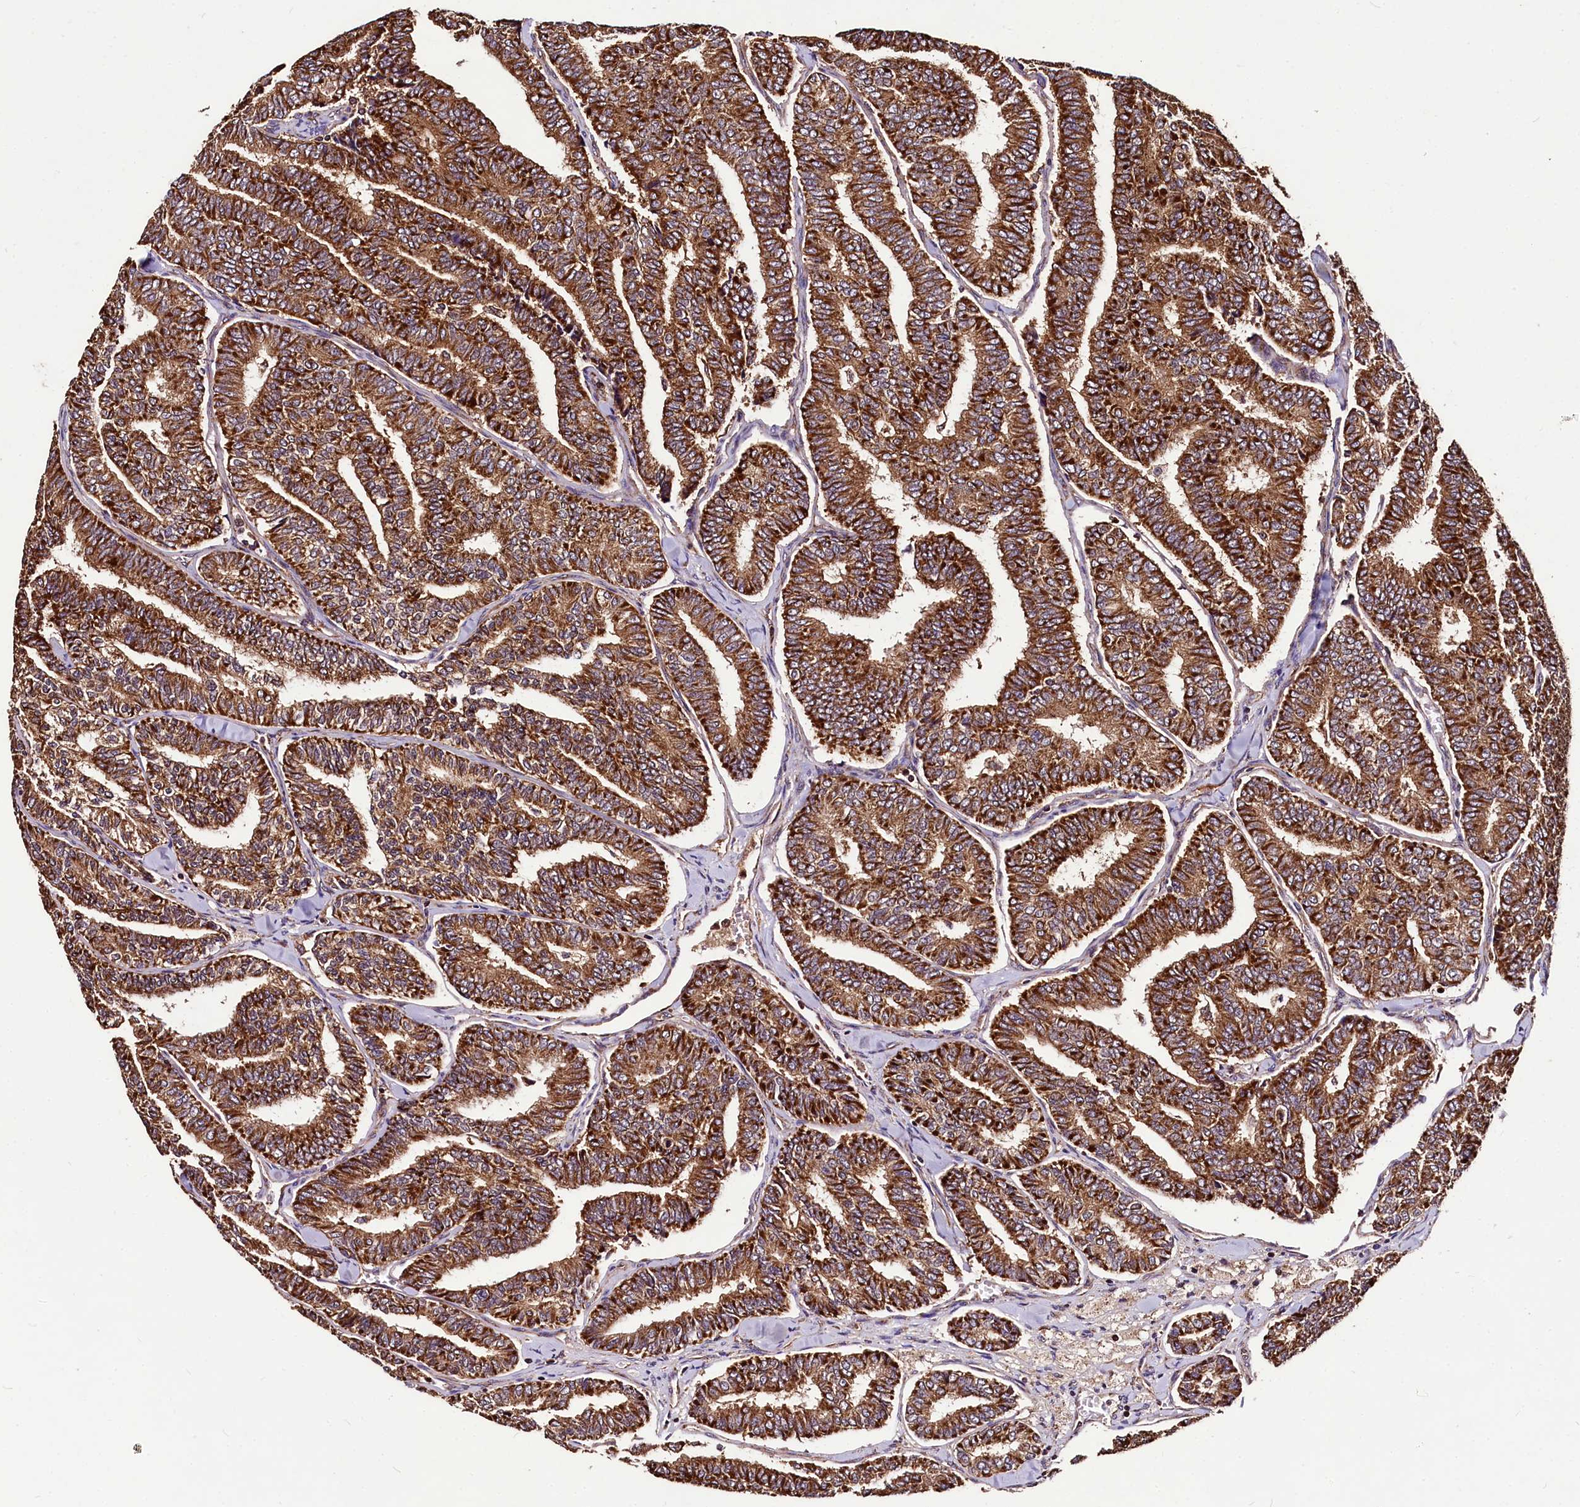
{"staining": {"intensity": "strong", "quantity": ">75%", "location": "cytoplasmic/membranous"}, "tissue": "thyroid cancer", "cell_type": "Tumor cells", "image_type": "cancer", "snomed": [{"axis": "morphology", "description": "Papillary adenocarcinoma, NOS"}, {"axis": "topography", "description": "Thyroid gland"}], "caption": "Brown immunohistochemical staining in human thyroid cancer exhibits strong cytoplasmic/membranous staining in approximately >75% of tumor cells. Nuclei are stained in blue.", "gene": "LRSAM1", "patient": {"sex": "female", "age": 35}}